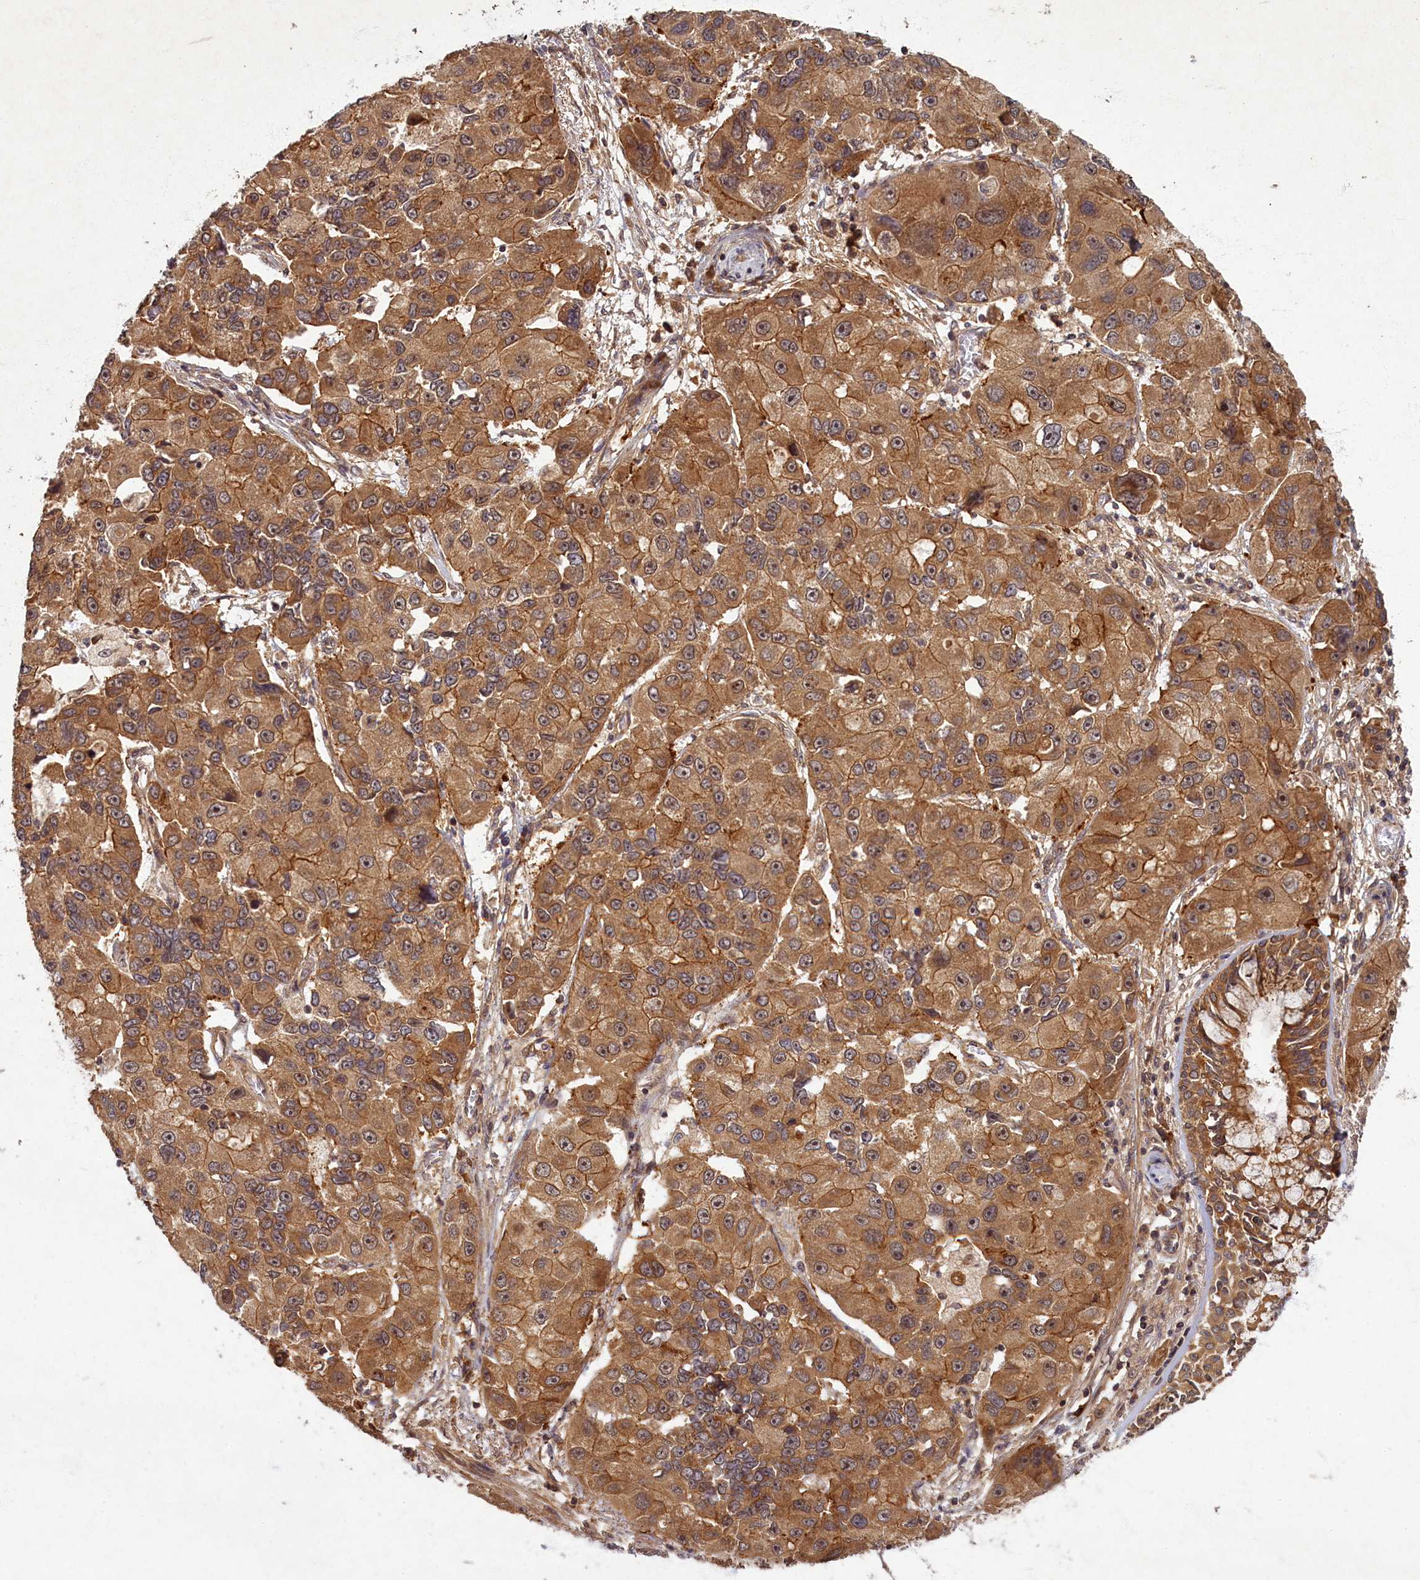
{"staining": {"intensity": "moderate", "quantity": ">75%", "location": "cytoplasmic/membranous,nuclear"}, "tissue": "lung cancer", "cell_type": "Tumor cells", "image_type": "cancer", "snomed": [{"axis": "morphology", "description": "Adenocarcinoma, NOS"}, {"axis": "topography", "description": "Lung"}], "caption": "A brown stain highlights moderate cytoplasmic/membranous and nuclear expression of a protein in human lung cancer tumor cells. (brown staining indicates protein expression, while blue staining denotes nuclei).", "gene": "BICD1", "patient": {"sex": "female", "age": 54}}